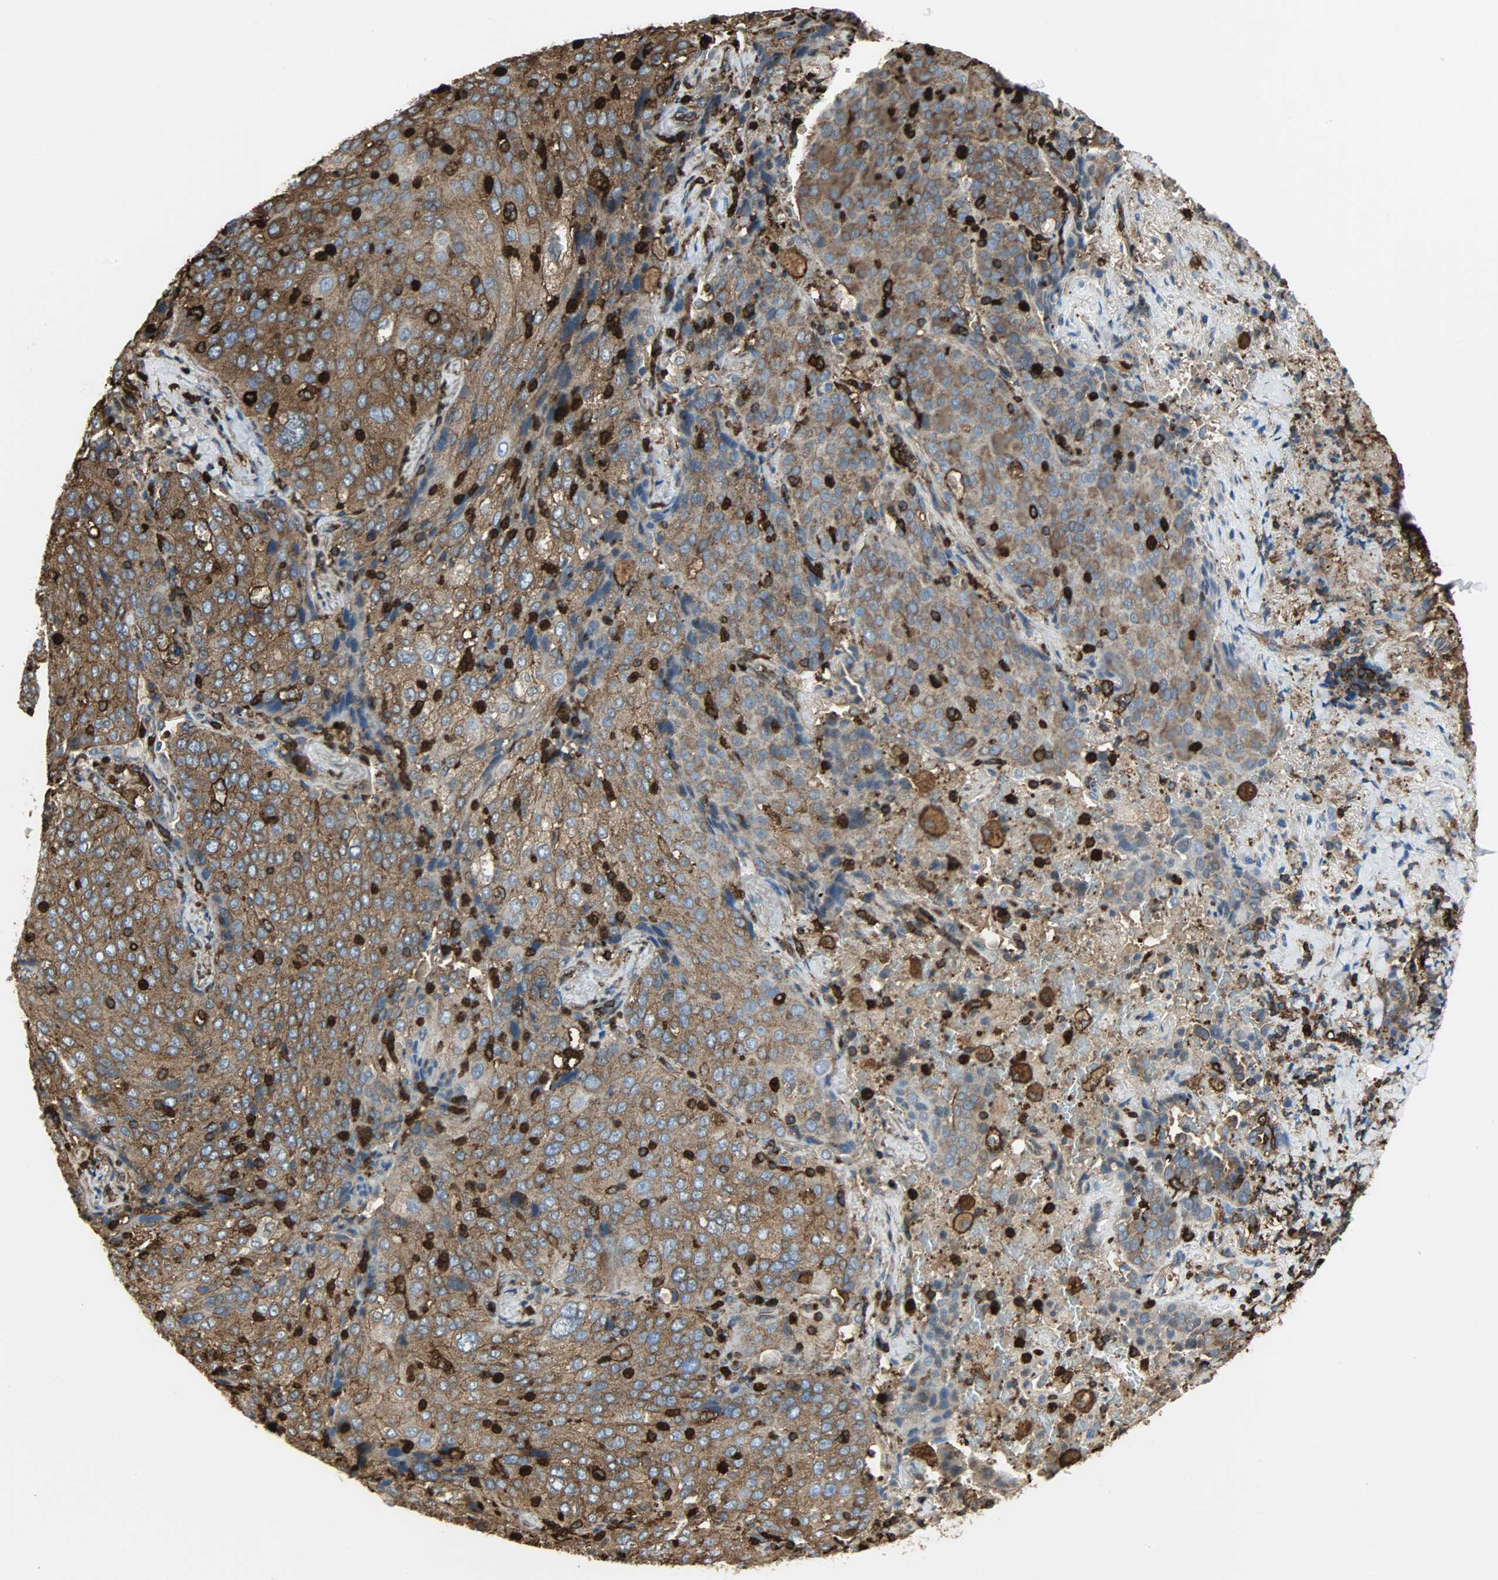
{"staining": {"intensity": "strong", "quantity": ">75%", "location": "cytoplasmic/membranous"}, "tissue": "lung cancer", "cell_type": "Tumor cells", "image_type": "cancer", "snomed": [{"axis": "morphology", "description": "Squamous cell carcinoma, NOS"}, {"axis": "topography", "description": "Lung"}], "caption": "Squamous cell carcinoma (lung) stained with a brown dye reveals strong cytoplasmic/membranous positive expression in approximately >75% of tumor cells.", "gene": "VASP", "patient": {"sex": "male", "age": 54}}